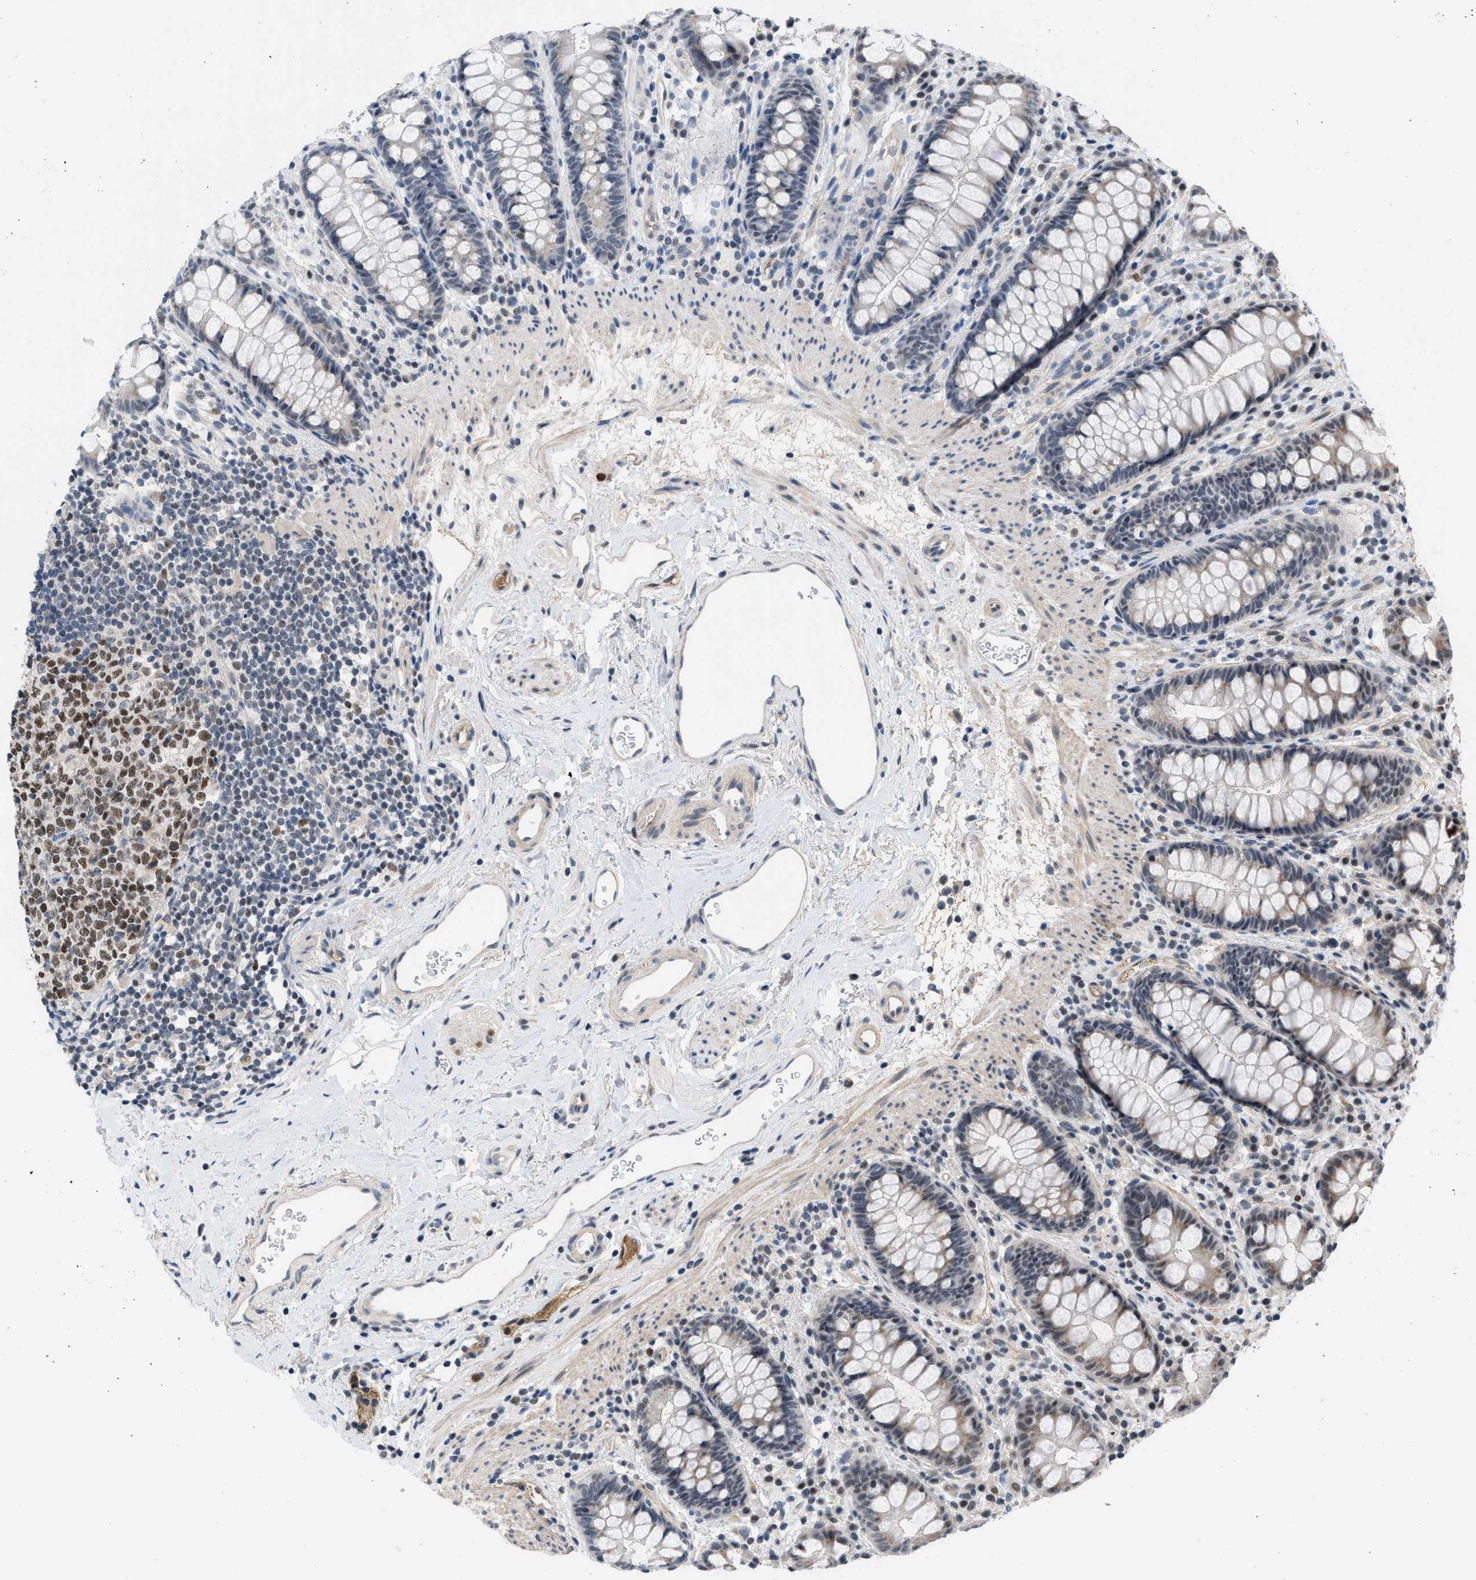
{"staining": {"intensity": "weak", "quantity": "25%-75%", "location": "nuclear"}, "tissue": "rectum", "cell_type": "Glandular cells", "image_type": "normal", "snomed": [{"axis": "morphology", "description": "Normal tissue, NOS"}, {"axis": "topography", "description": "Rectum"}], "caption": "The histopathology image reveals immunohistochemical staining of normal rectum. There is weak nuclear expression is appreciated in about 25%-75% of glandular cells. The staining is performed using DAB brown chromogen to label protein expression. The nuclei are counter-stained blue using hematoxylin.", "gene": "TERF2IP", "patient": {"sex": "female", "age": 65}}